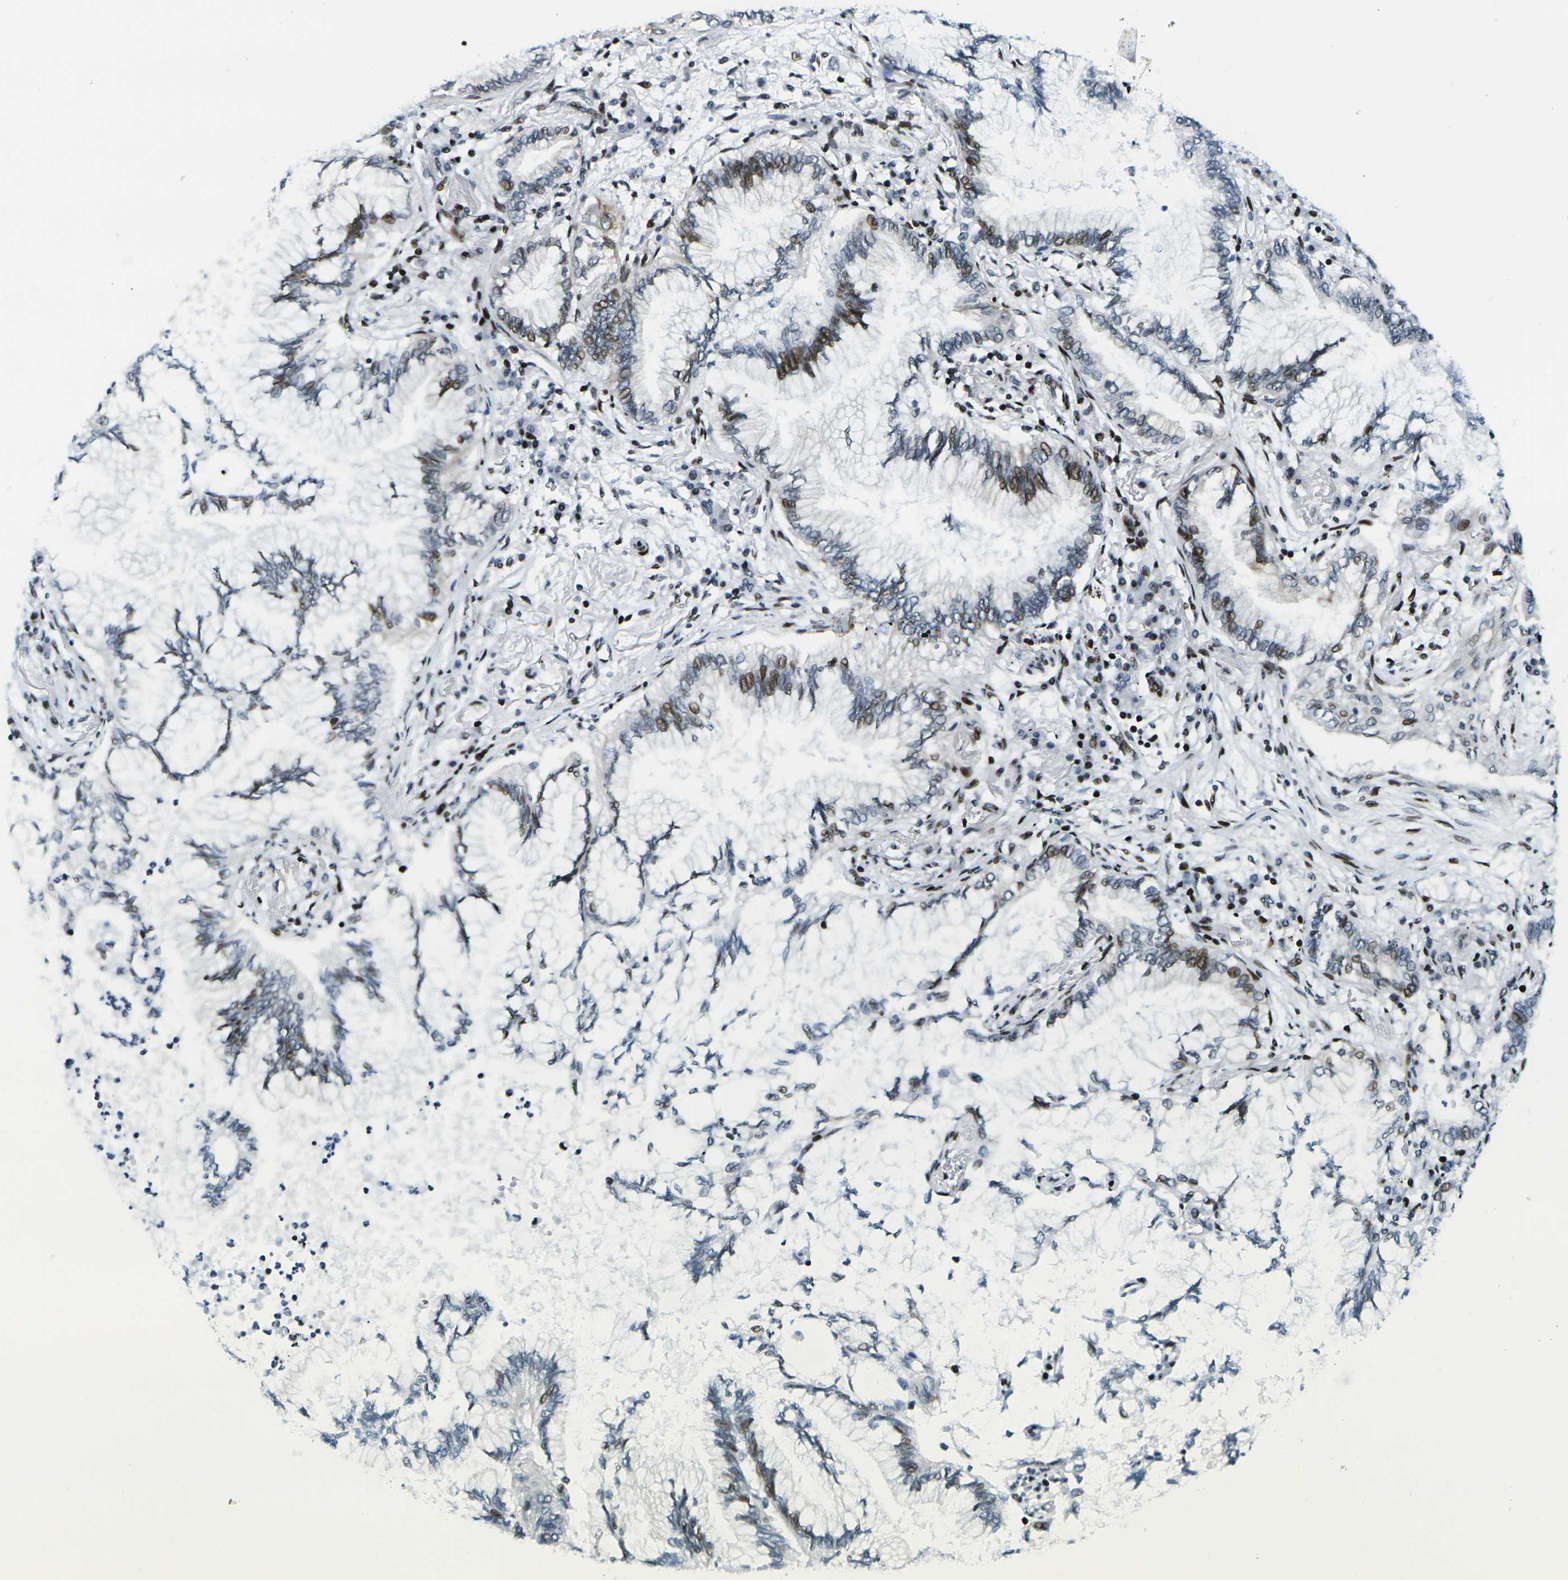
{"staining": {"intensity": "moderate", "quantity": "<25%", "location": "nuclear"}, "tissue": "lung cancer", "cell_type": "Tumor cells", "image_type": "cancer", "snomed": [{"axis": "morphology", "description": "Normal tissue, NOS"}, {"axis": "morphology", "description": "Adenocarcinoma, NOS"}, {"axis": "topography", "description": "Bronchus"}, {"axis": "topography", "description": "Lung"}], "caption": "A brown stain shows moderate nuclear expression of a protein in lung cancer (adenocarcinoma) tumor cells.", "gene": "H3-3A", "patient": {"sex": "female", "age": 70}}